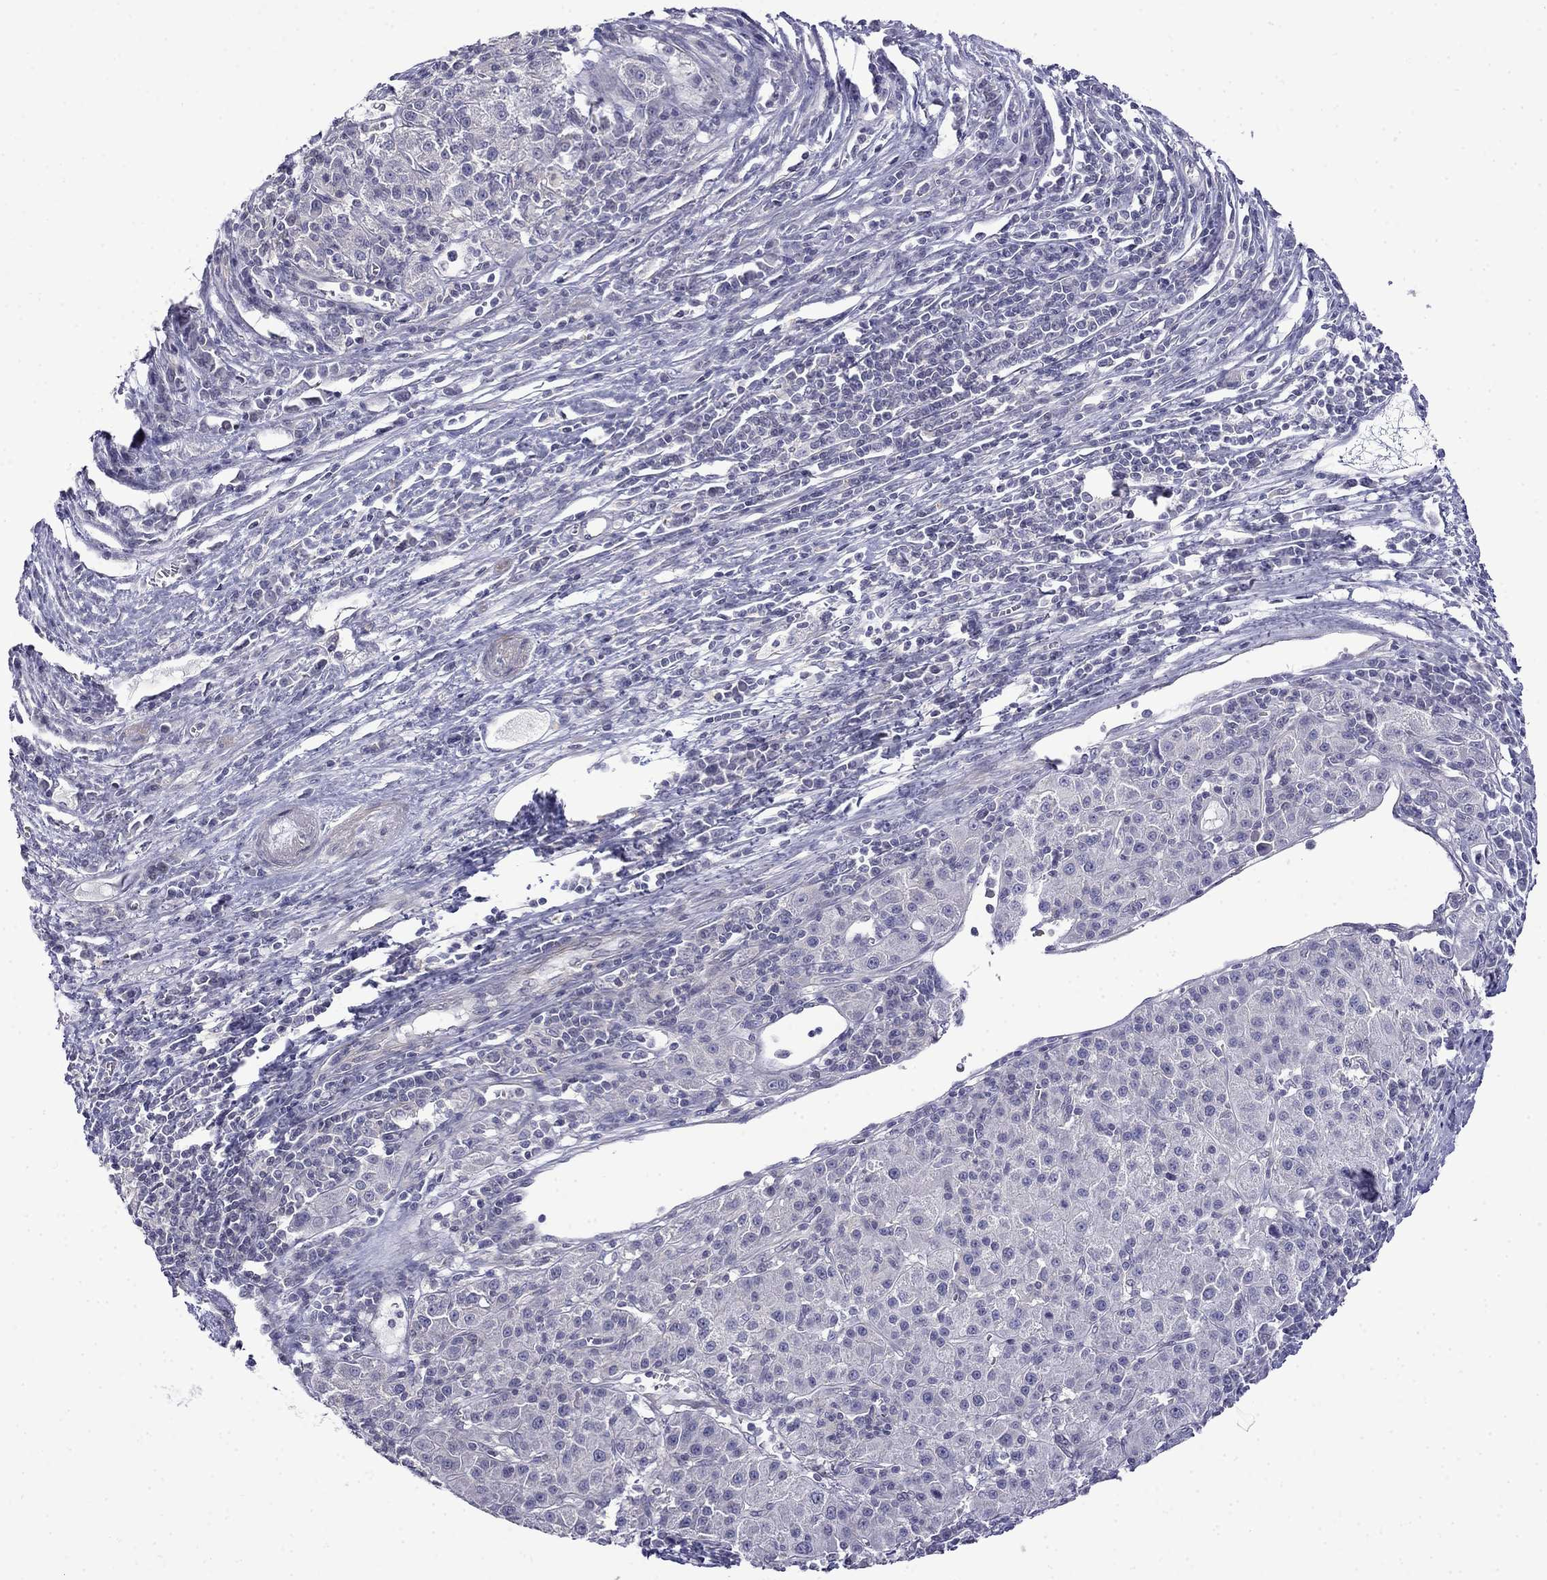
{"staining": {"intensity": "negative", "quantity": "none", "location": "none"}, "tissue": "liver cancer", "cell_type": "Tumor cells", "image_type": "cancer", "snomed": [{"axis": "morphology", "description": "Carcinoma, Hepatocellular, NOS"}, {"axis": "topography", "description": "Liver"}], "caption": "A high-resolution image shows immunohistochemistry (IHC) staining of liver hepatocellular carcinoma, which displays no significant positivity in tumor cells.", "gene": "PRR18", "patient": {"sex": "female", "age": 60}}